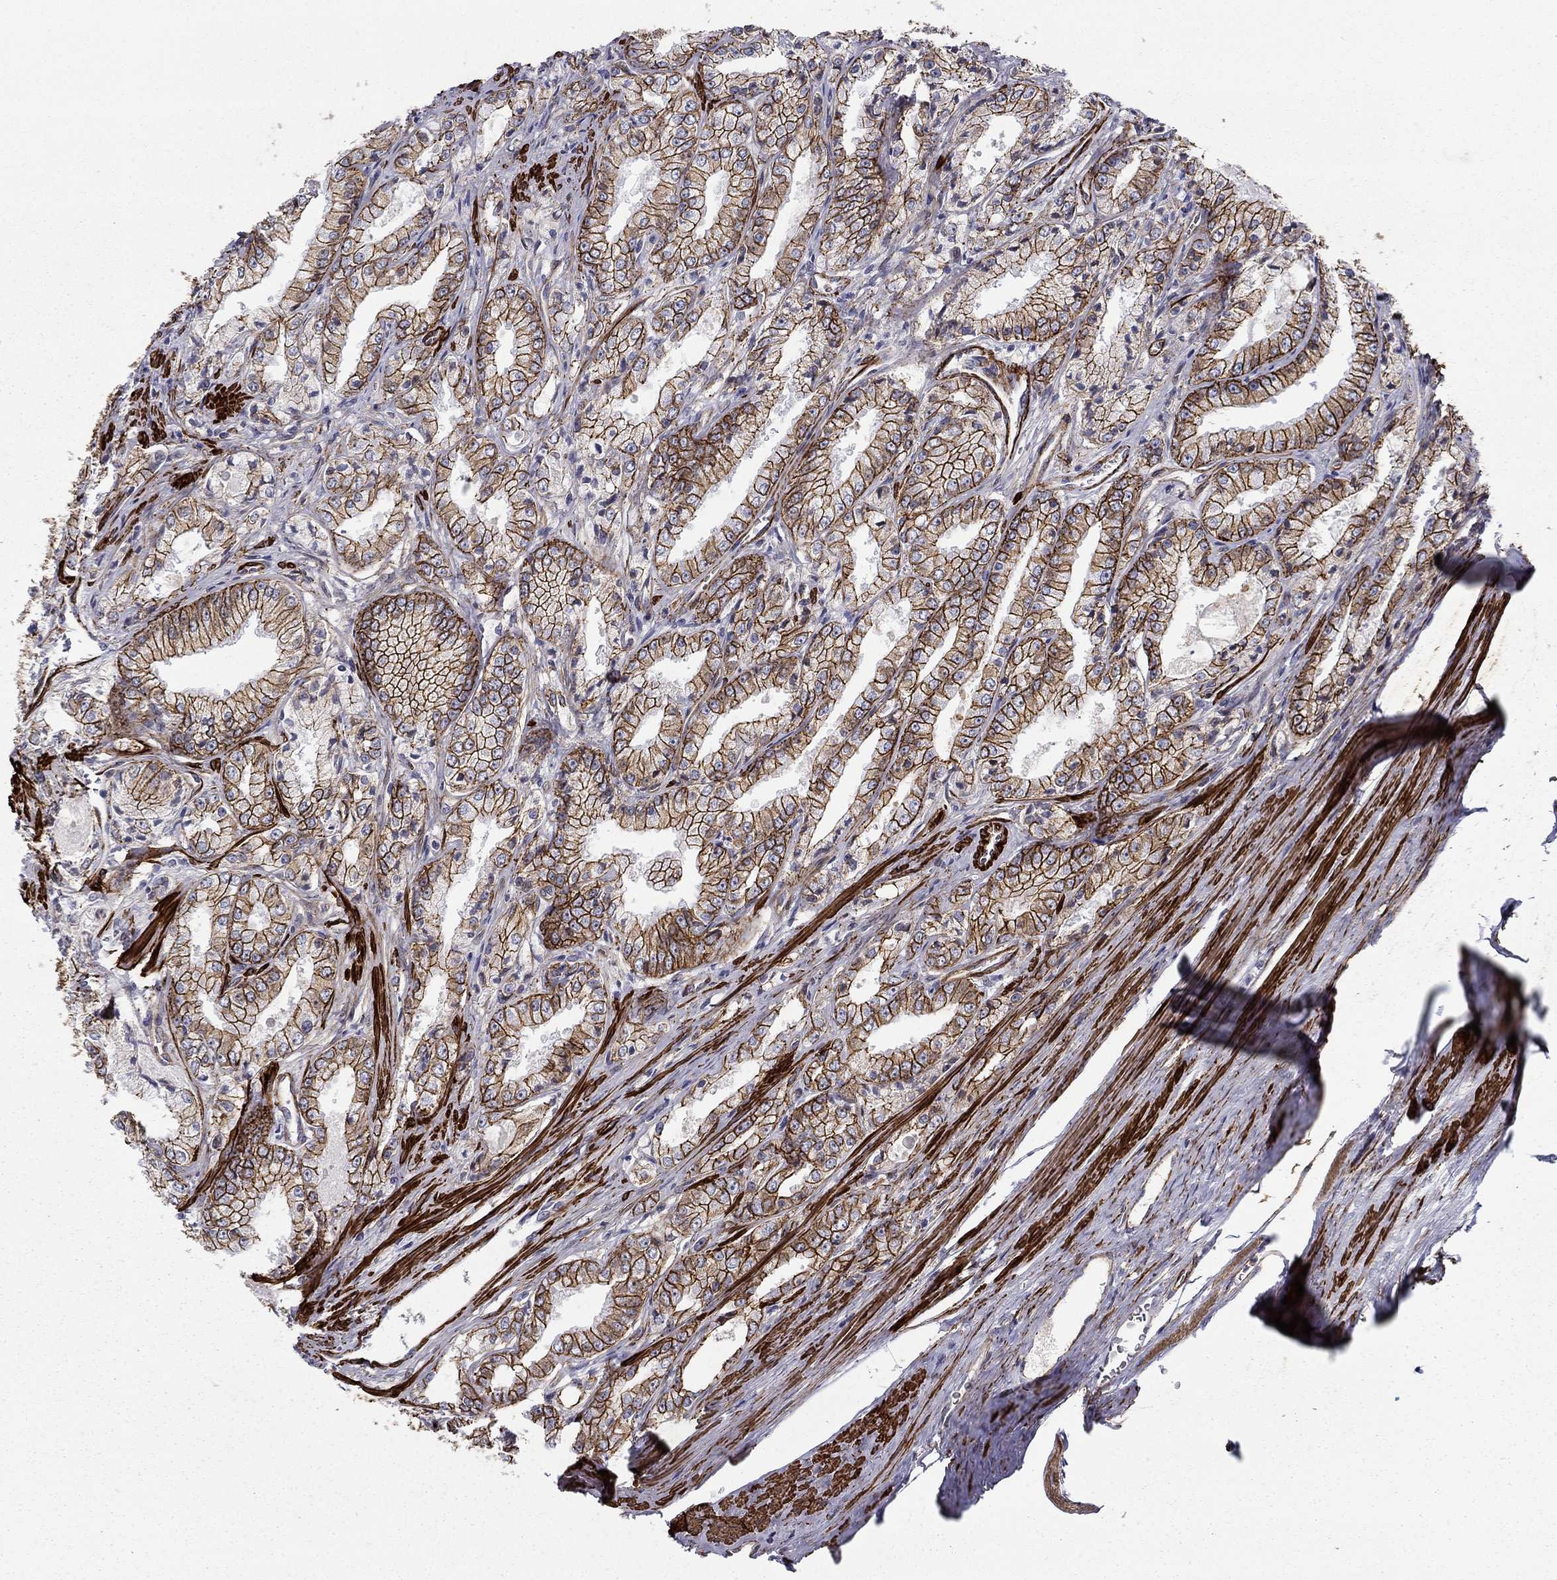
{"staining": {"intensity": "strong", "quantity": ">75%", "location": "cytoplasmic/membranous"}, "tissue": "prostate cancer", "cell_type": "Tumor cells", "image_type": "cancer", "snomed": [{"axis": "morphology", "description": "Adenocarcinoma, NOS"}, {"axis": "morphology", "description": "Adenocarcinoma, High grade"}, {"axis": "topography", "description": "Prostate"}], "caption": "An immunohistochemistry (IHC) histopathology image of neoplastic tissue is shown. Protein staining in brown shows strong cytoplasmic/membranous positivity in prostate cancer (high-grade adenocarcinoma) within tumor cells.", "gene": "KRBA1", "patient": {"sex": "male", "age": 70}}